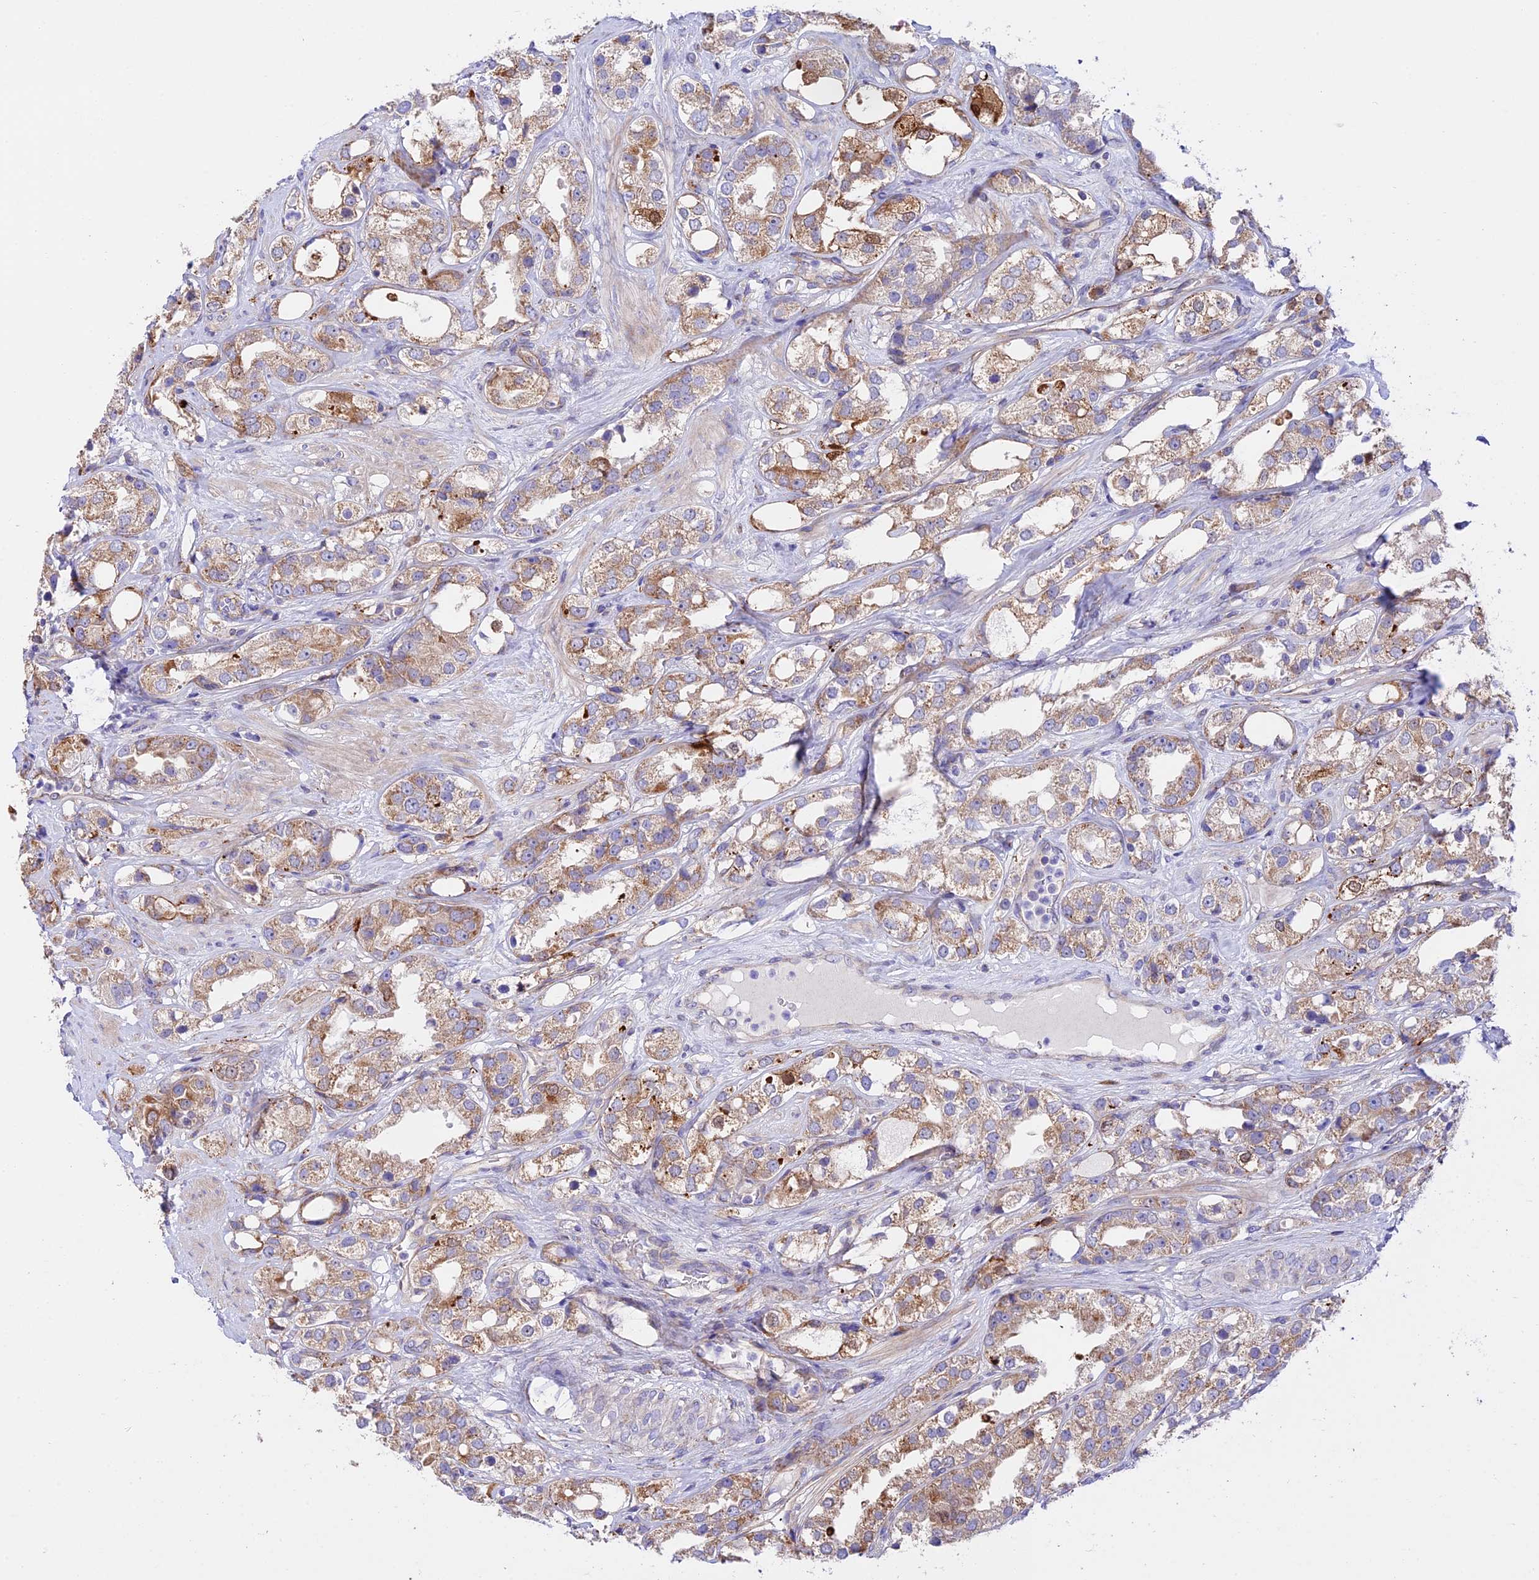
{"staining": {"intensity": "moderate", "quantity": ">75%", "location": "cytoplasmic/membranous"}, "tissue": "prostate cancer", "cell_type": "Tumor cells", "image_type": "cancer", "snomed": [{"axis": "morphology", "description": "Adenocarcinoma, NOS"}, {"axis": "topography", "description": "Prostate"}], "caption": "Adenocarcinoma (prostate) stained with DAB (3,3'-diaminobenzidine) immunohistochemistry exhibits medium levels of moderate cytoplasmic/membranous positivity in about >75% of tumor cells. Using DAB (brown) and hematoxylin (blue) stains, captured at high magnification using brightfield microscopy.", "gene": "VPS13C", "patient": {"sex": "male", "age": 79}}